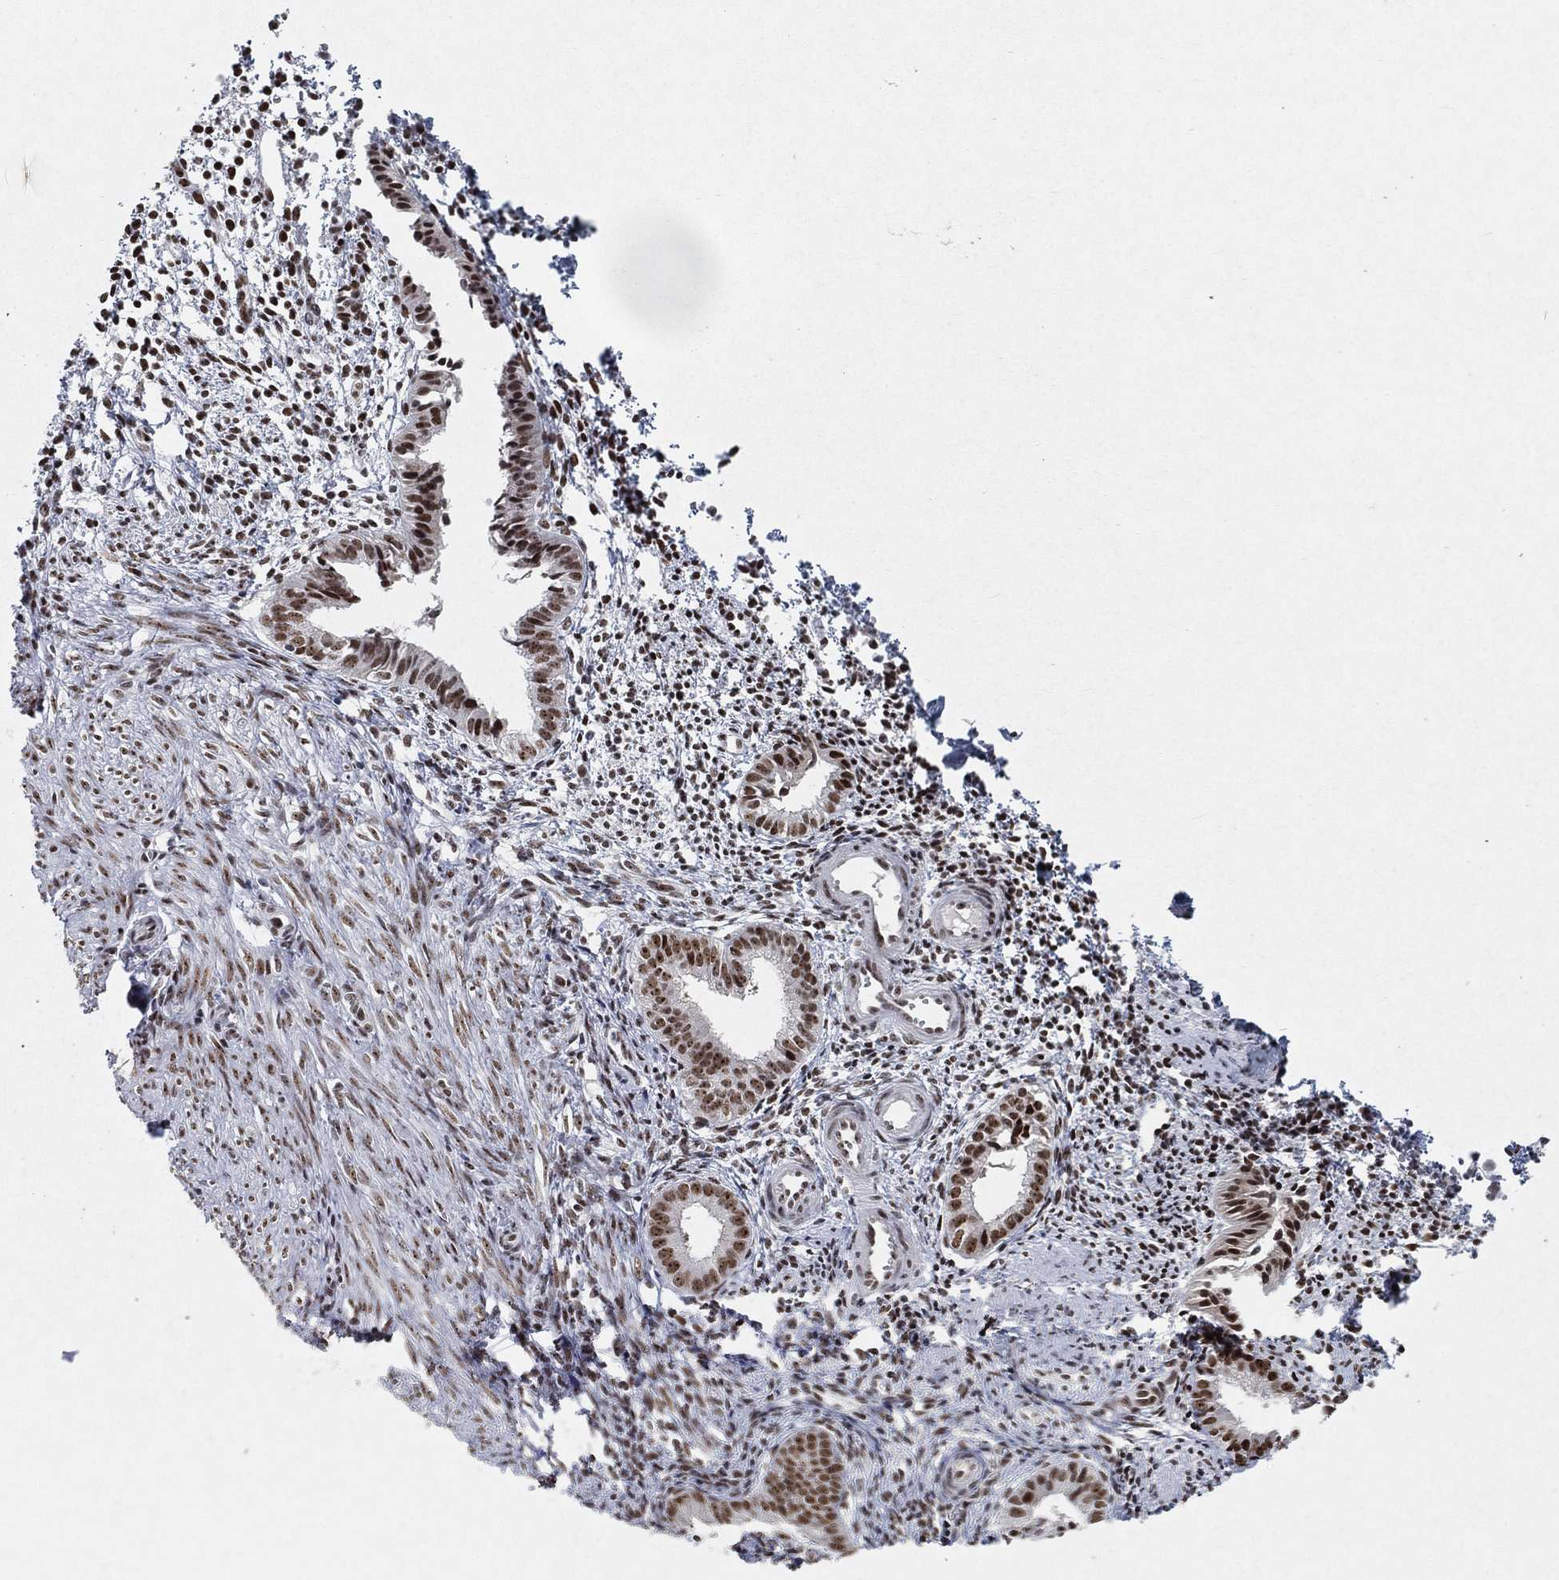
{"staining": {"intensity": "strong", "quantity": ">75%", "location": "nuclear"}, "tissue": "endometrium", "cell_type": "Cells in endometrial stroma", "image_type": "normal", "snomed": [{"axis": "morphology", "description": "Normal tissue, NOS"}, {"axis": "topography", "description": "Endometrium"}], "caption": "Immunohistochemistry (IHC) staining of normal endometrium, which shows high levels of strong nuclear positivity in about >75% of cells in endometrial stroma indicating strong nuclear protein staining. The staining was performed using DAB (3,3'-diaminobenzidine) (brown) for protein detection and nuclei were counterstained in hematoxylin (blue).", "gene": "DDX27", "patient": {"sex": "female", "age": 47}}